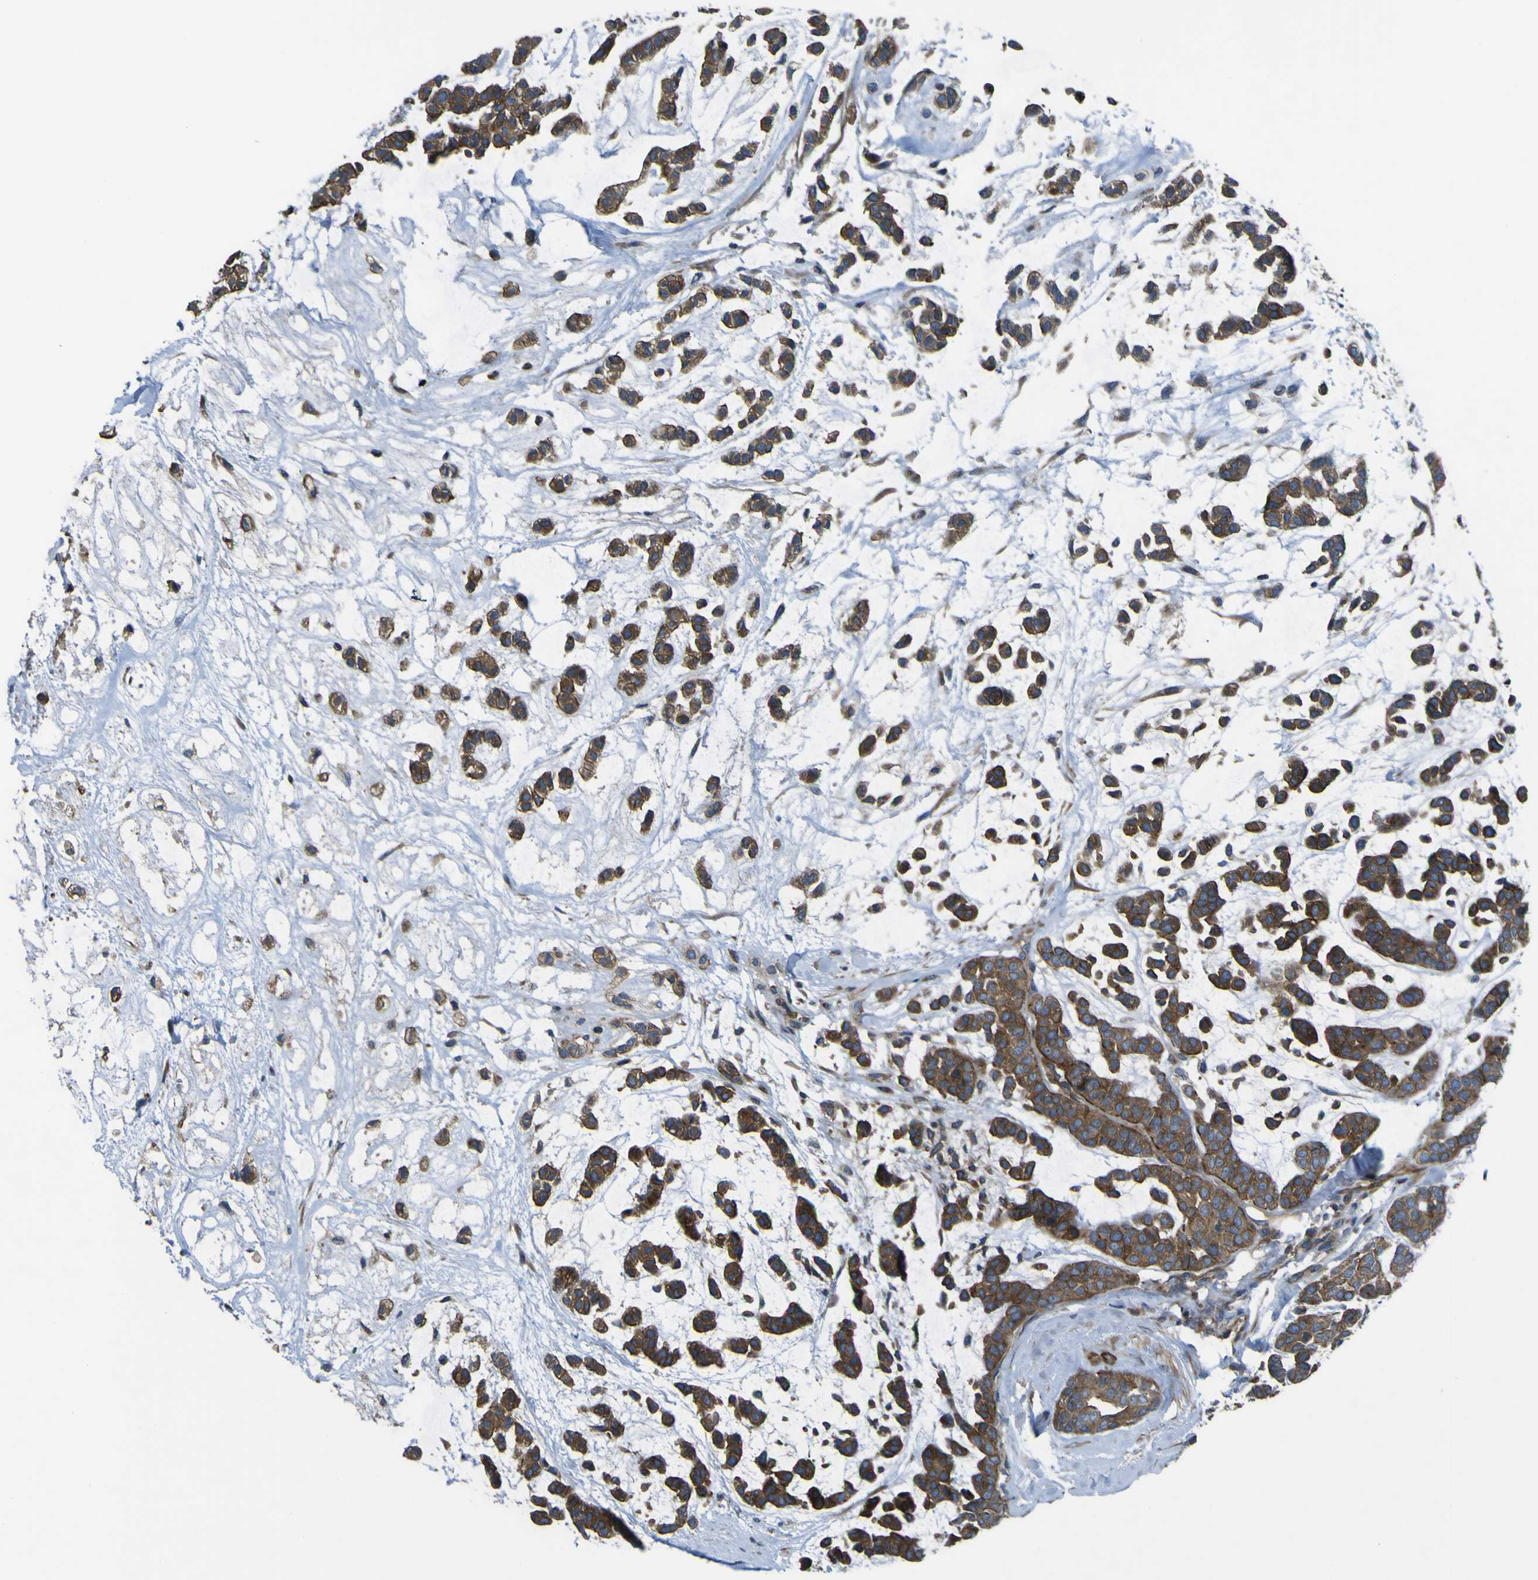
{"staining": {"intensity": "moderate", "quantity": ">75%", "location": "cytoplasmic/membranous"}, "tissue": "head and neck cancer", "cell_type": "Tumor cells", "image_type": "cancer", "snomed": [{"axis": "morphology", "description": "Adenocarcinoma, NOS"}, {"axis": "morphology", "description": "Adenoma, NOS"}, {"axis": "topography", "description": "Head-Neck"}], "caption": "Immunohistochemical staining of human head and neck adenocarcinoma demonstrates moderate cytoplasmic/membranous protein staining in approximately >75% of tumor cells. The staining was performed using DAB, with brown indicating positive protein expression. Nuclei are stained blue with hematoxylin.", "gene": "FBXO30", "patient": {"sex": "female", "age": 55}}